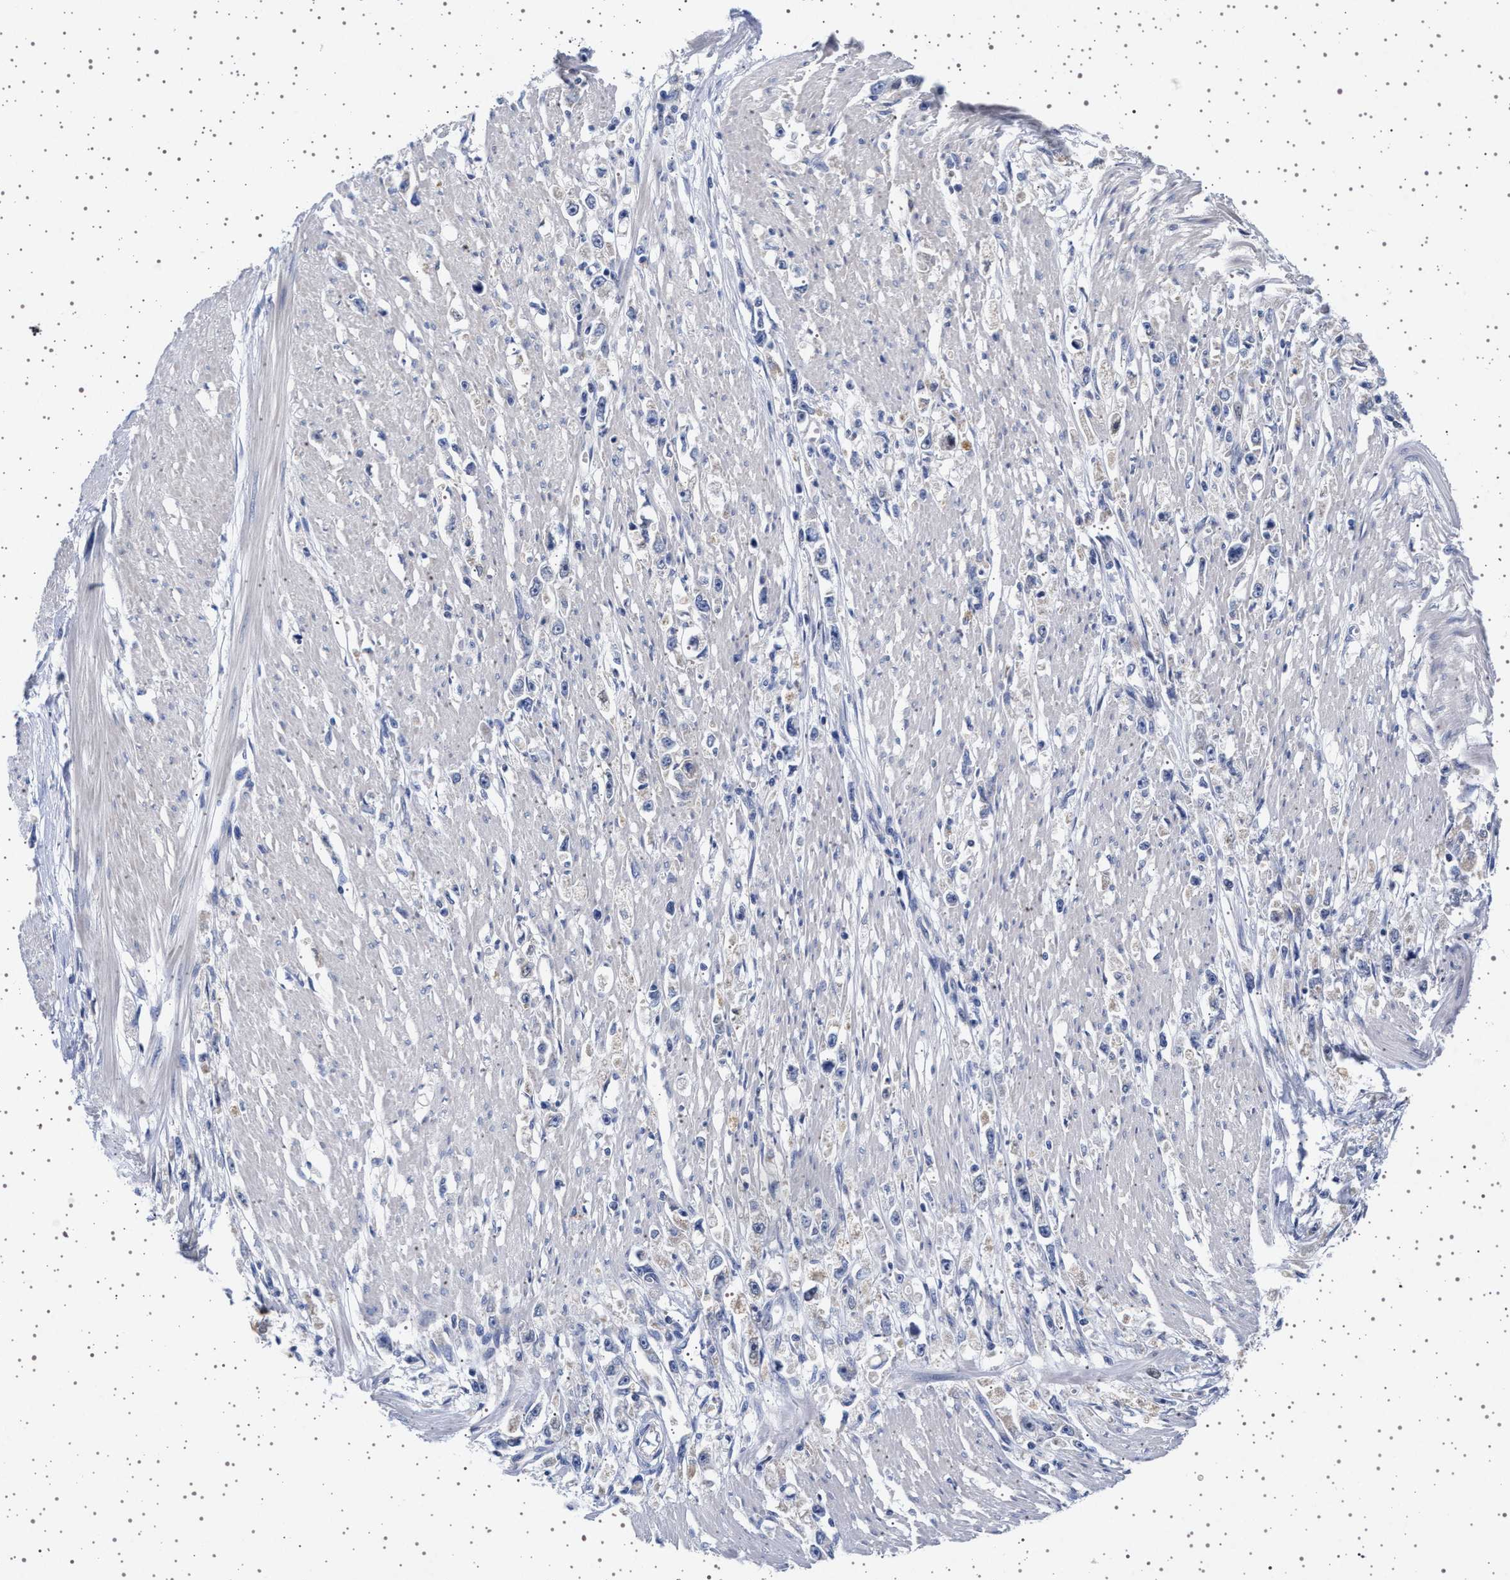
{"staining": {"intensity": "negative", "quantity": "none", "location": "none"}, "tissue": "stomach cancer", "cell_type": "Tumor cells", "image_type": "cancer", "snomed": [{"axis": "morphology", "description": "Adenocarcinoma, NOS"}, {"axis": "topography", "description": "Stomach"}], "caption": "A photomicrograph of human stomach cancer is negative for staining in tumor cells.", "gene": "TRMT10B", "patient": {"sex": "female", "age": 59}}